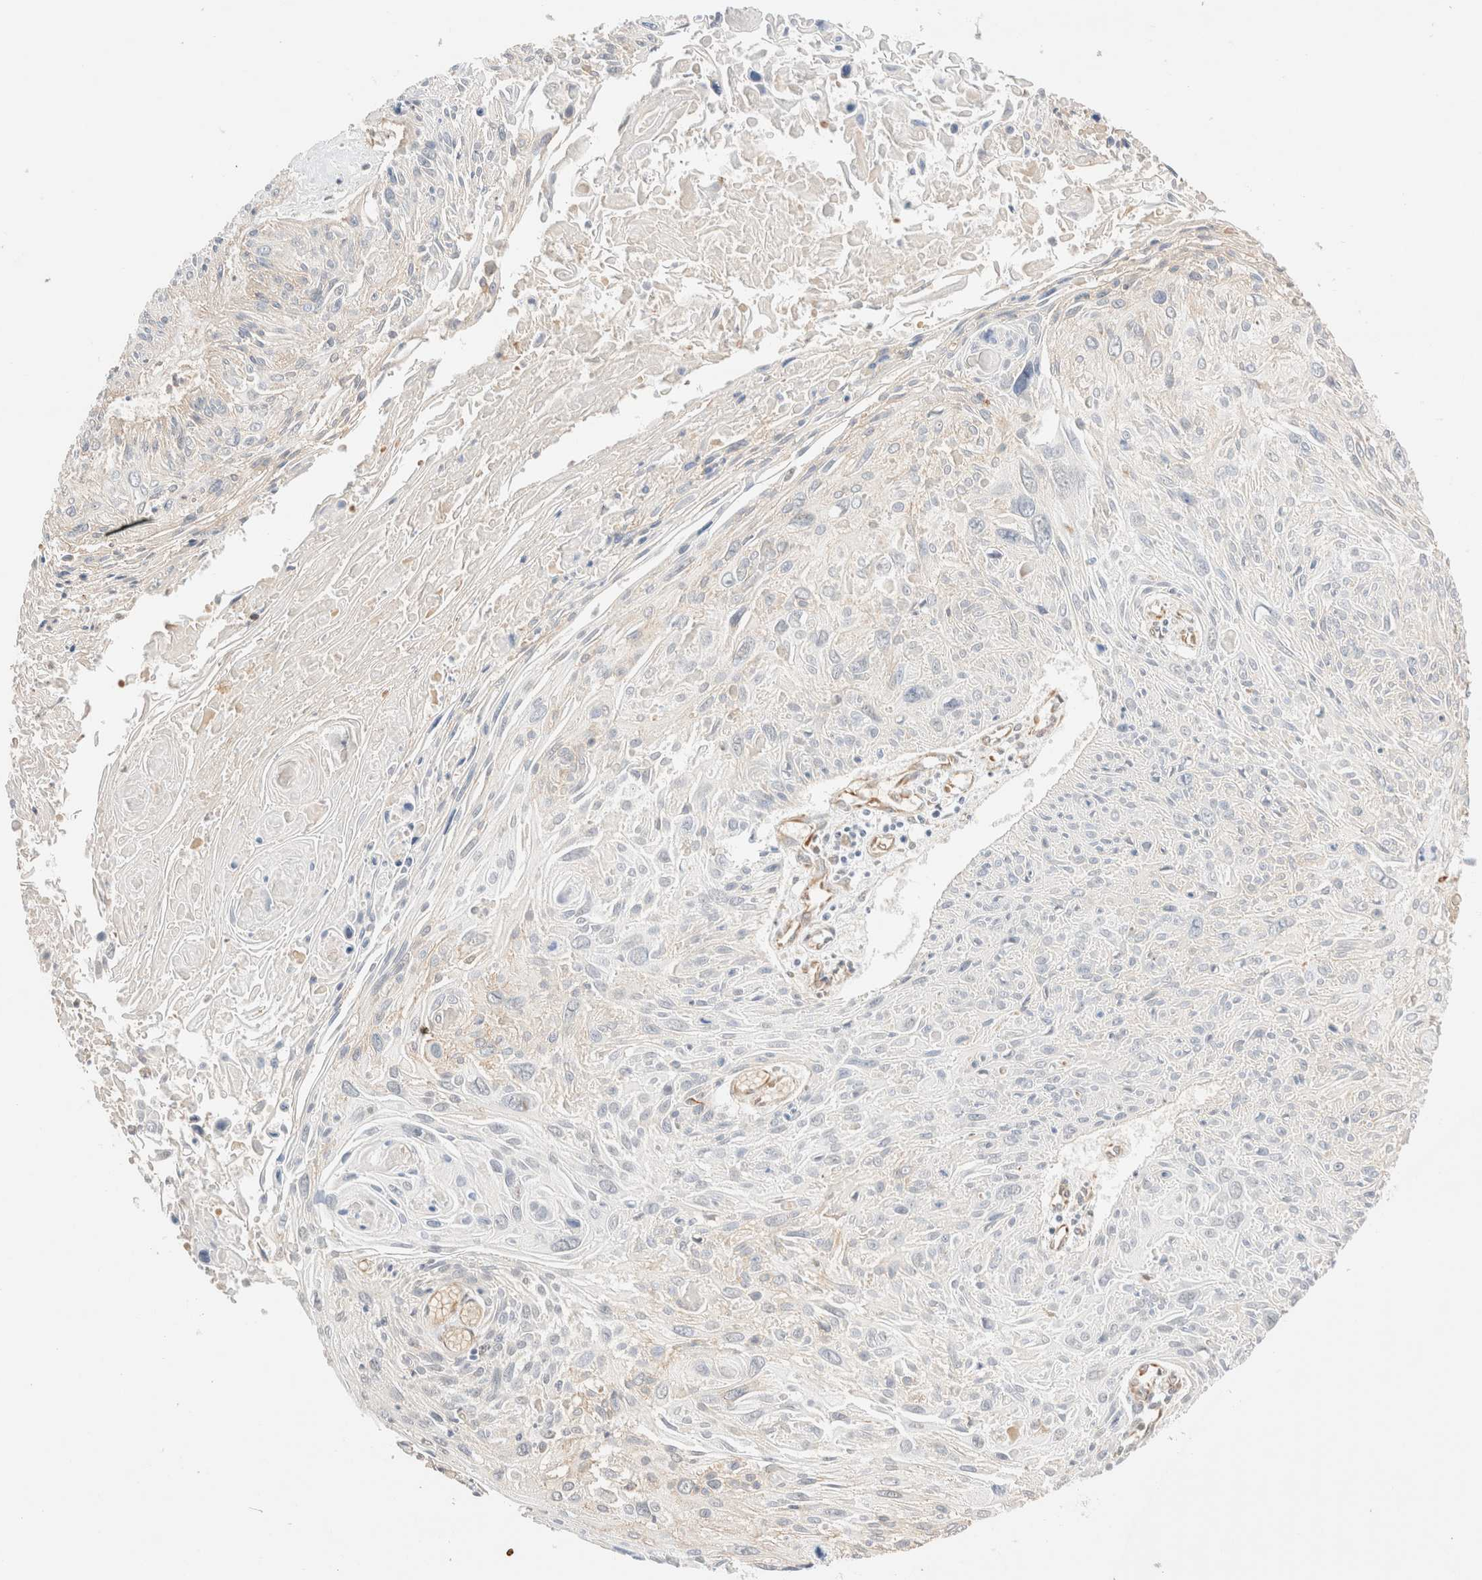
{"staining": {"intensity": "negative", "quantity": "none", "location": "none"}, "tissue": "cervical cancer", "cell_type": "Tumor cells", "image_type": "cancer", "snomed": [{"axis": "morphology", "description": "Squamous cell carcinoma, NOS"}, {"axis": "topography", "description": "Cervix"}], "caption": "IHC photomicrograph of neoplastic tissue: cervical cancer (squamous cell carcinoma) stained with DAB displays no significant protein staining in tumor cells. Brightfield microscopy of IHC stained with DAB (brown) and hematoxylin (blue), captured at high magnification.", "gene": "SYVN1", "patient": {"sex": "female", "age": 51}}